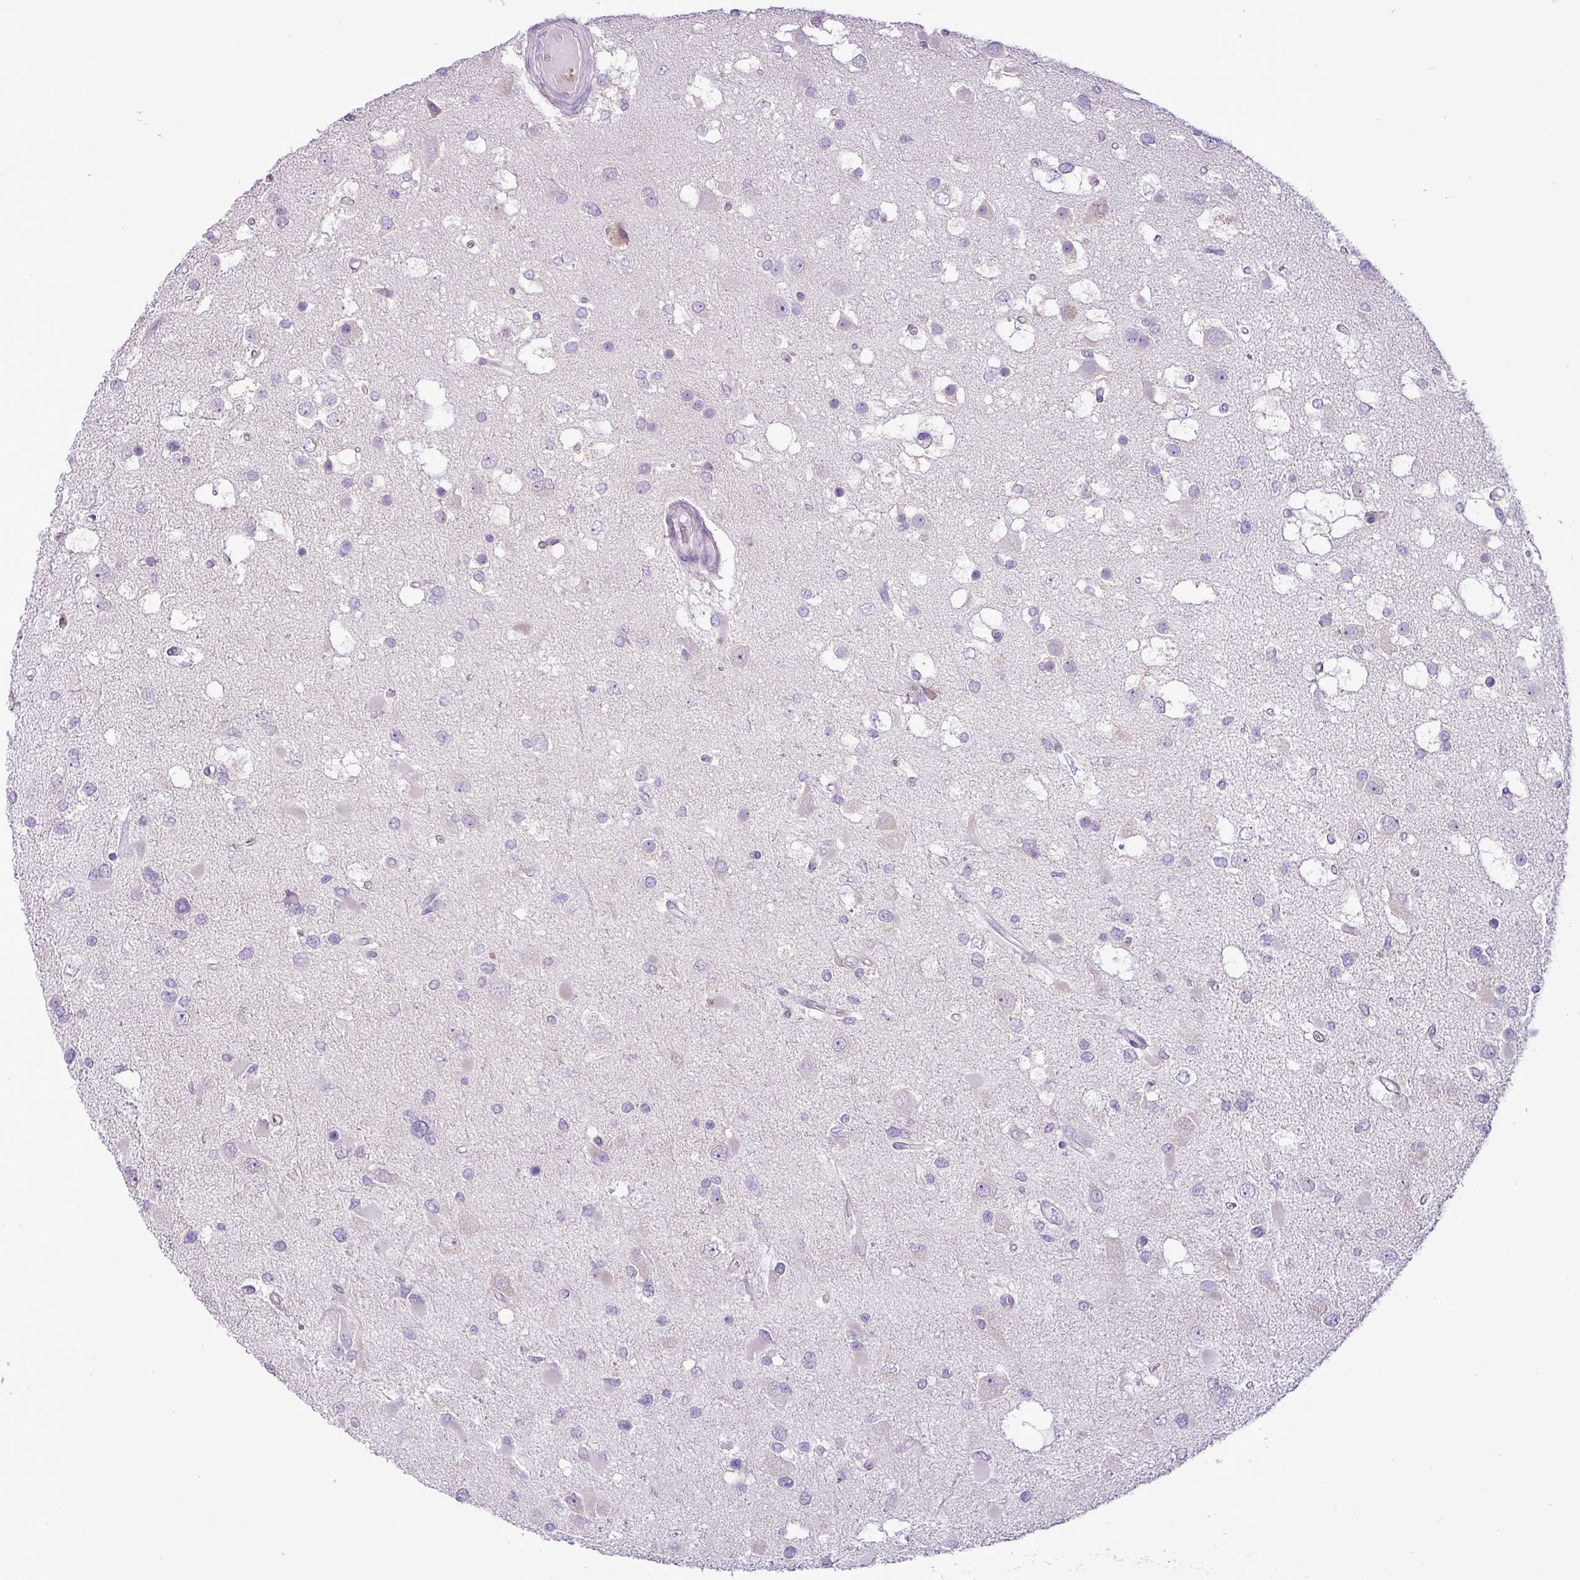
{"staining": {"intensity": "negative", "quantity": "none", "location": "none"}, "tissue": "glioma", "cell_type": "Tumor cells", "image_type": "cancer", "snomed": [{"axis": "morphology", "description": "Glioma, malignant, High grade"}, {"axis": "topography", "description": "Brain"}], "caption": "Immunohistochemical staining of human glioma reveals no significant positivity in tumor cells.", "gene": "ZSCAN5A", "patient": {"sex": "male", "age": 53}}